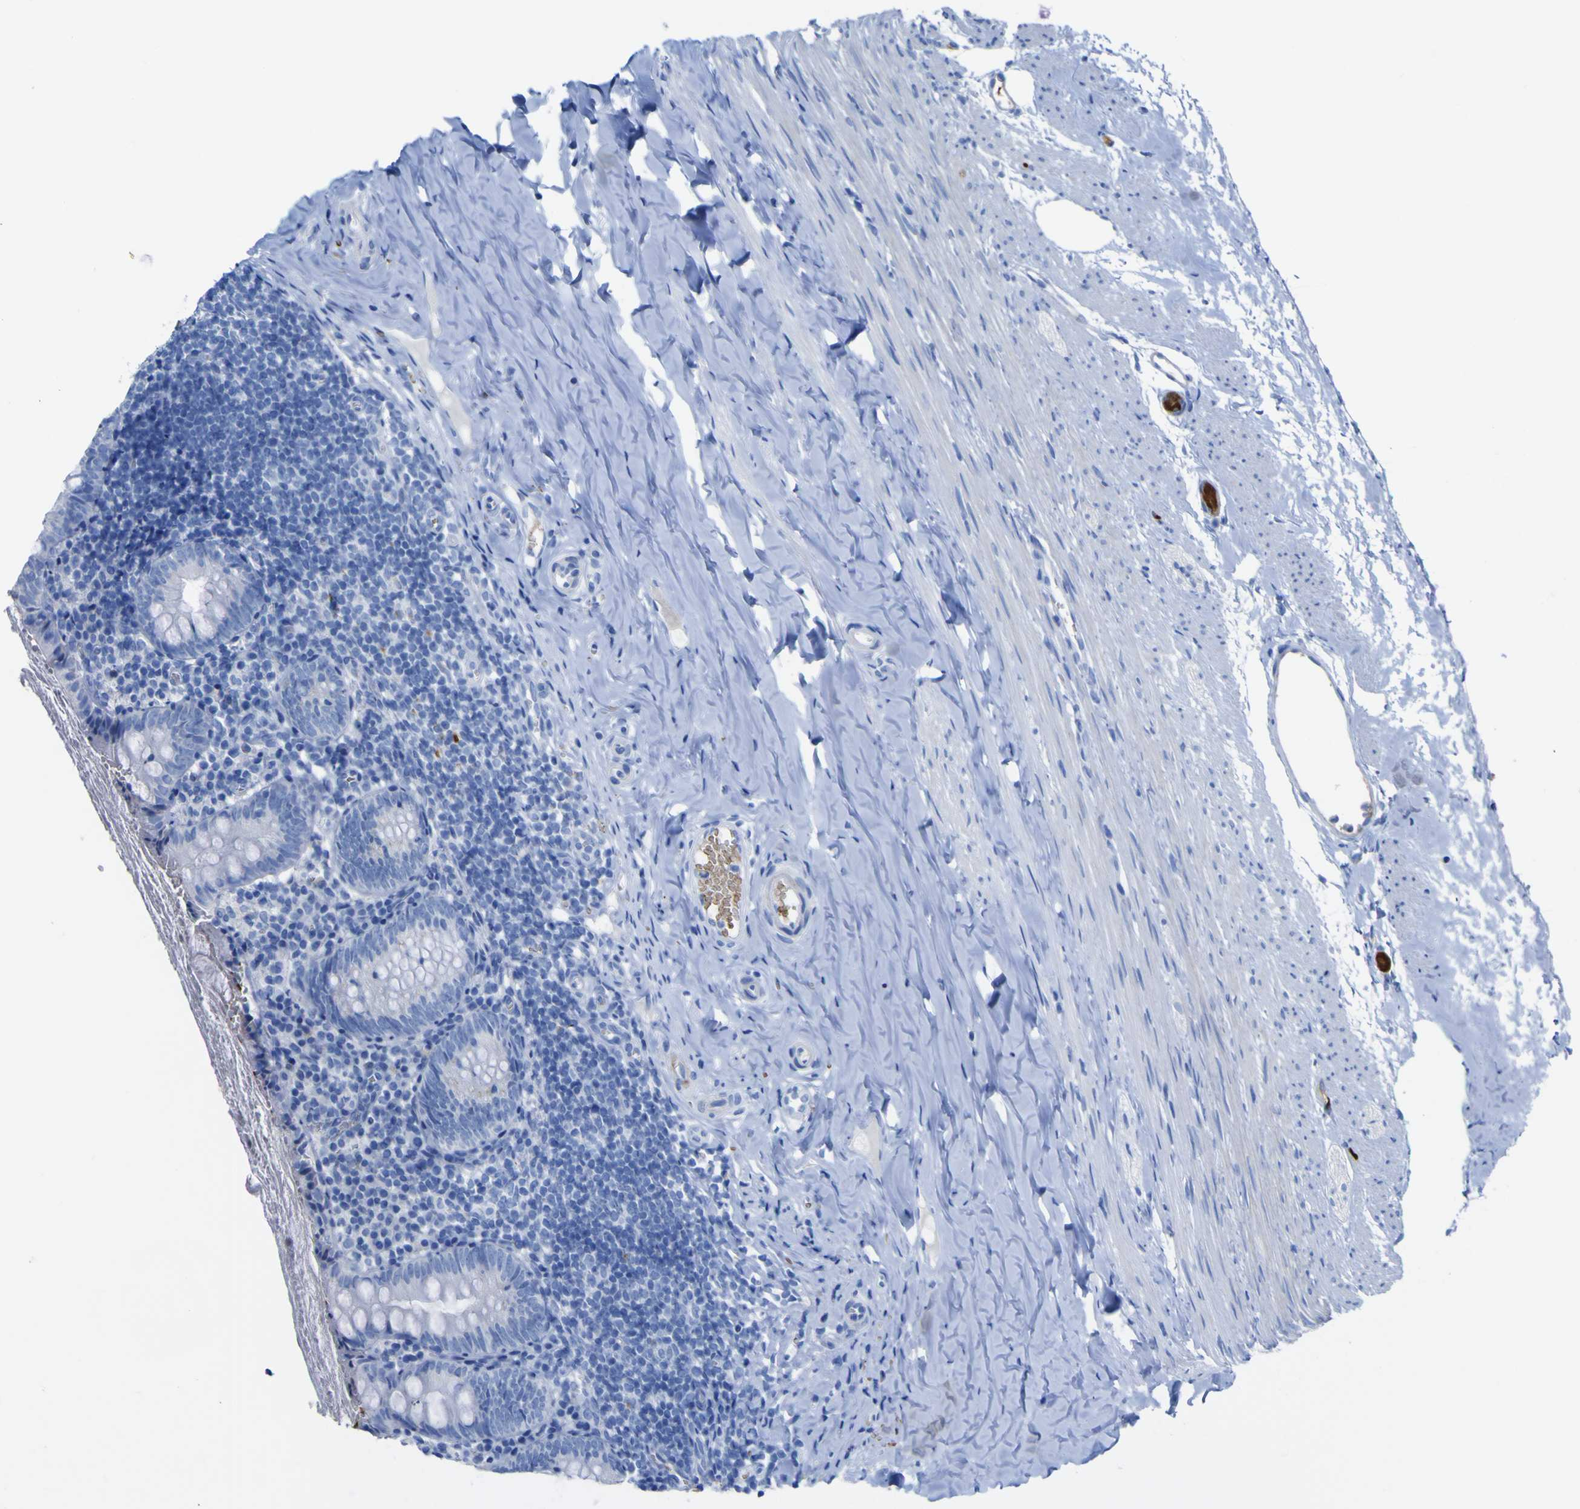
{"staining": {"intensity": "negative", "quantity": "none", "location": "none"}, "tissue": "appendix", "cell_type": "Glandular cells", "image_type": "normal", "snomed": [{"axis": "morphology", "description": "Normal tissue, NOS"}, {"axis": "topography", "description": "Appendix"}], "caption": "Immunohistochemistry histopathology image of benign appendix: human appendix stained with DAB (3,3'-diaminobenzidine) exhibits no significant protein positivity in glandular cells. (DAB (3,3'-diaminobenzidine) immunohistochemistry (IHC), high magnification).", "gene": "GCM1", "patient": {"sex": "female", "age": 10}}